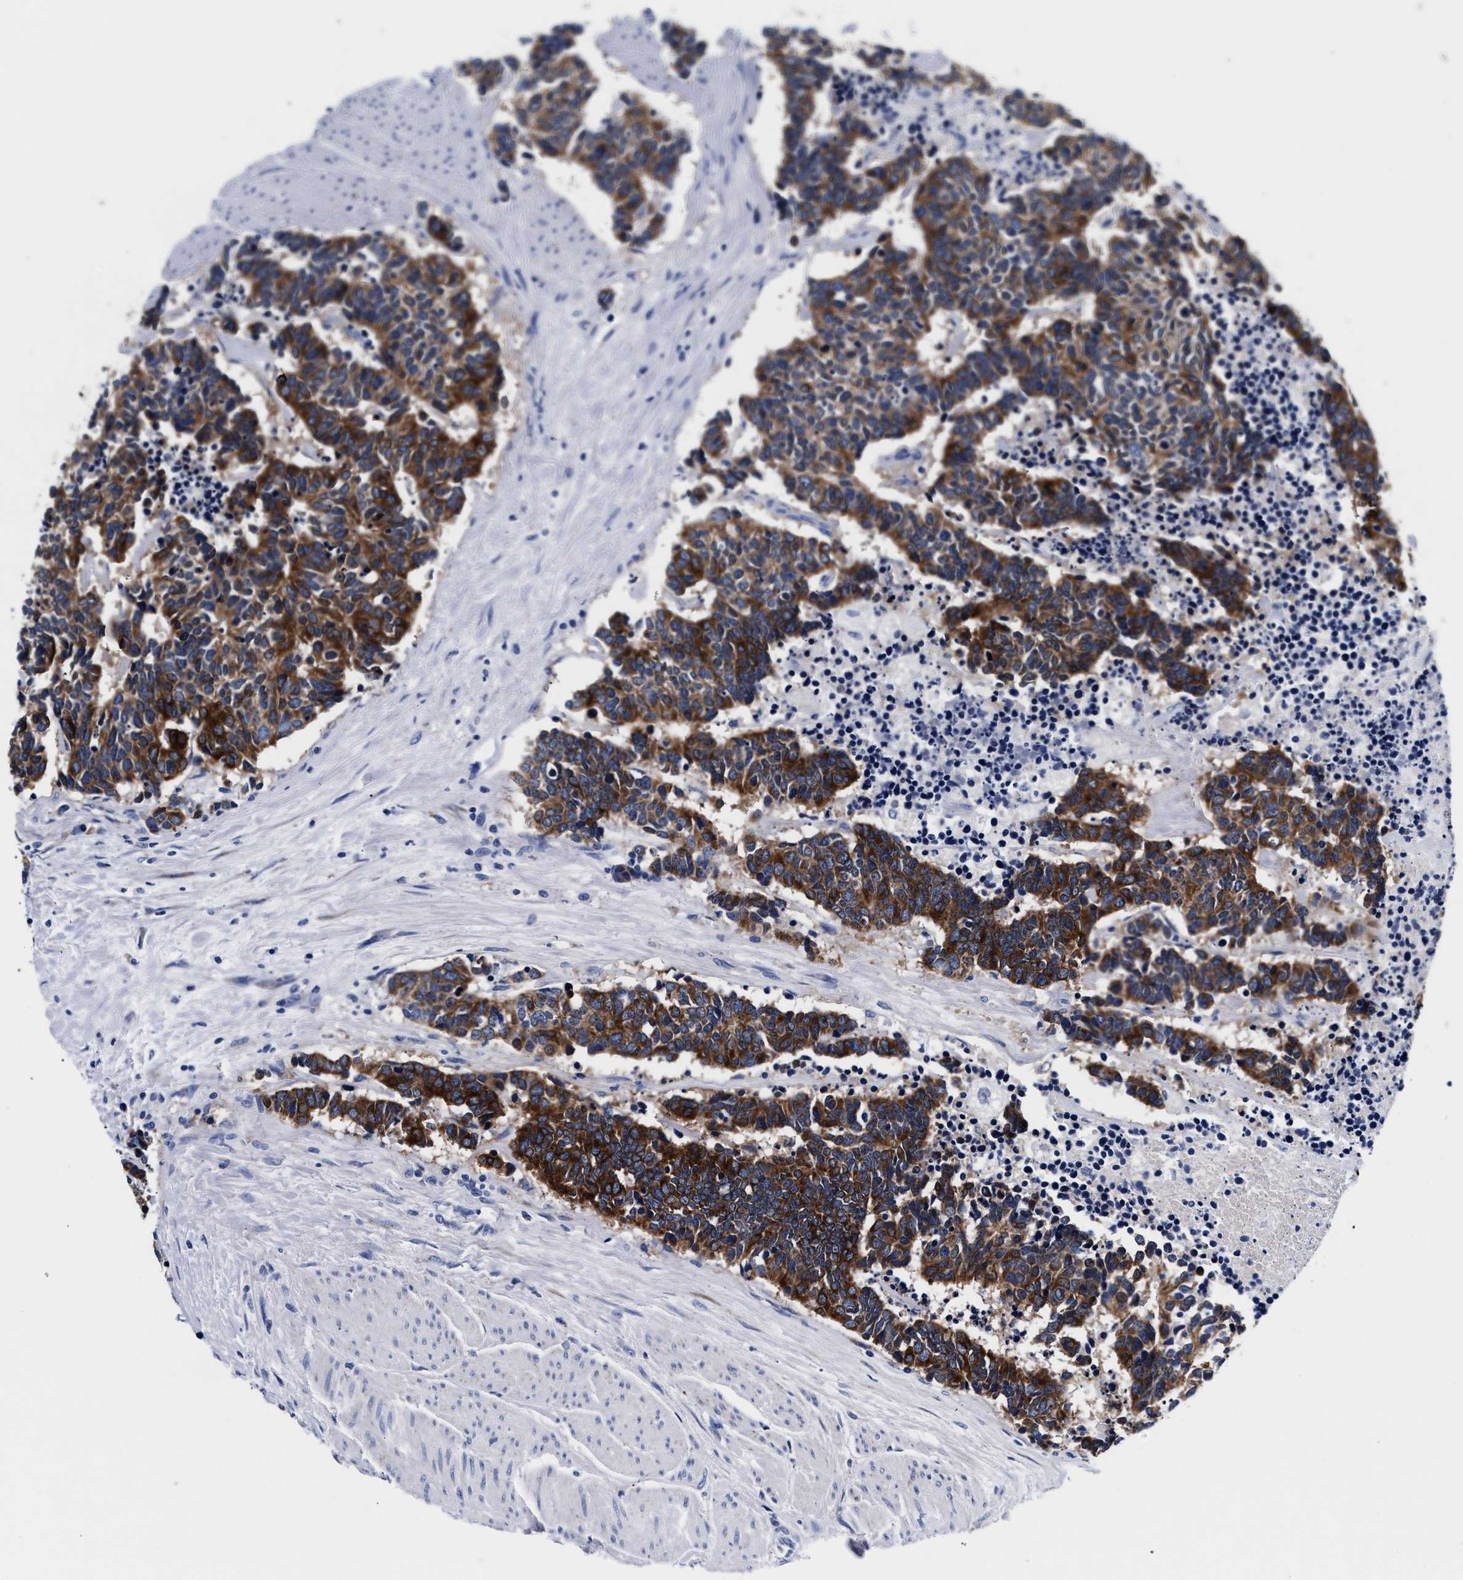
{"staining": {"intensity": "strong", "quantity": ">75%", "location": "cytoplasmic/membranous"}, "tissue": "carcinoid", "cell_type": "Tumor cells", "image_type": "cancer", "snomed": [{"axis": "morphology", "description": "Carcinoma, NOS"}, {"axis": "morphology", "description": "Carcinoid, malignant, NOS"}, {"axis": "topography", "description": "Urinary bladder"}], "caption": "A high-resolution micrograph shows immunohistochemistry (IHC) staining of carcinoid, which displays strong cytoplasmic/membranous staining in approximately >75% of tumor cells. The staining was performed using DAB (3,3'-diaminobenzidine) to visualize the protein expression in brown, while the nuclei were stained in blue with hematoxylin (Magnification: 20x).", "gene": "RAB3B", "patient": {"sex": "male", "age": 57}}